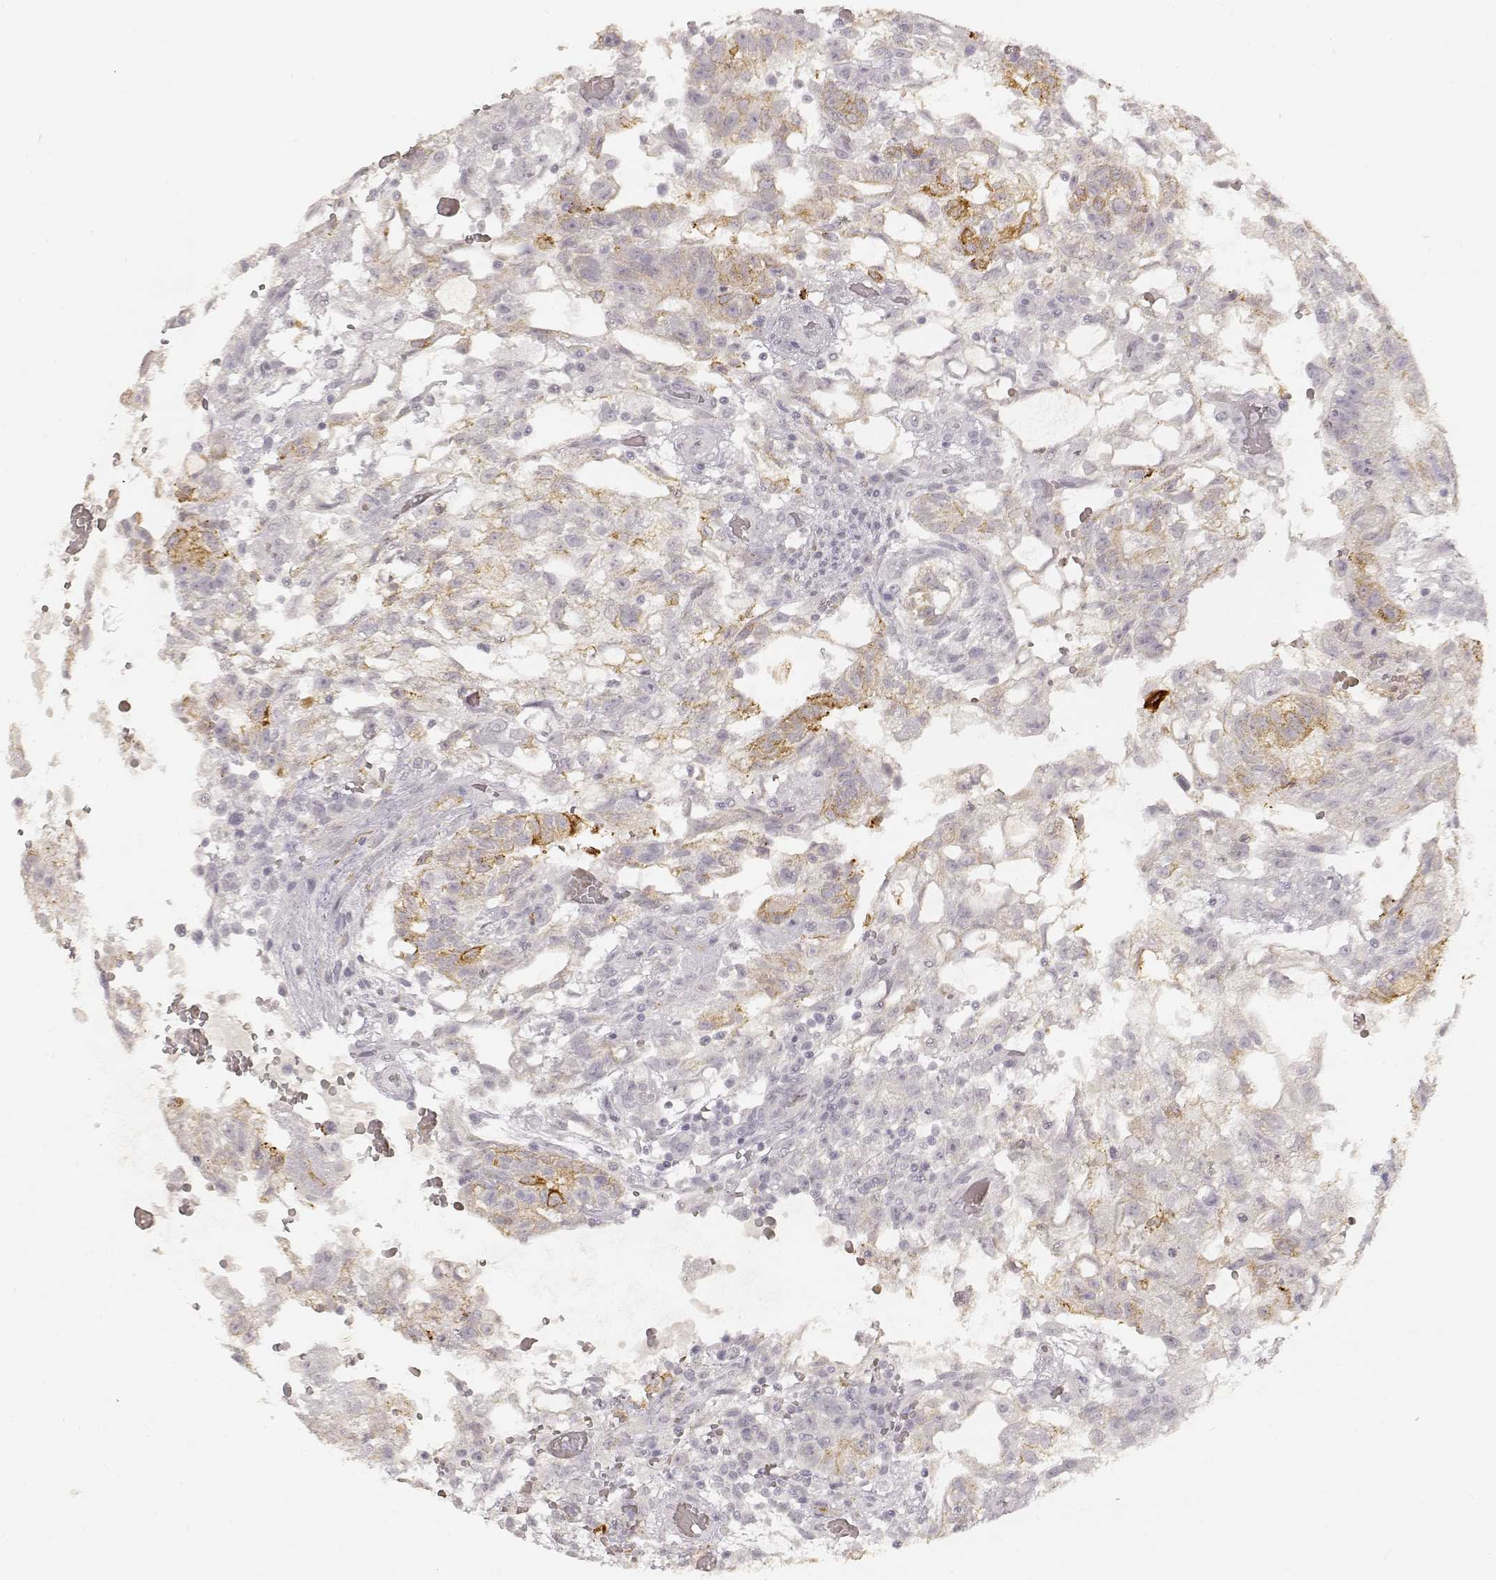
{"staining": {"intensity": "moderate", "quantity": "<25%", "location": "cytoplasmic/membranous"}, "tissue": "testis cancer", "cell_type": "Tumor cells", "image_type": "cancer", "snomed": [{"axis": "morphology", "description": "Carcinoma, Embryonal, NOS"}, {"axis": "topography", "description": "Testis"}], "caption": "This is a photomicrograph of IHC staining of testis embryonal carcinoma, which shows moderate positivity in the cytoplasmic/membranous of tumor cells.", "gene": "LAMC2", "patient": {"sex": "male", "age": 32}}